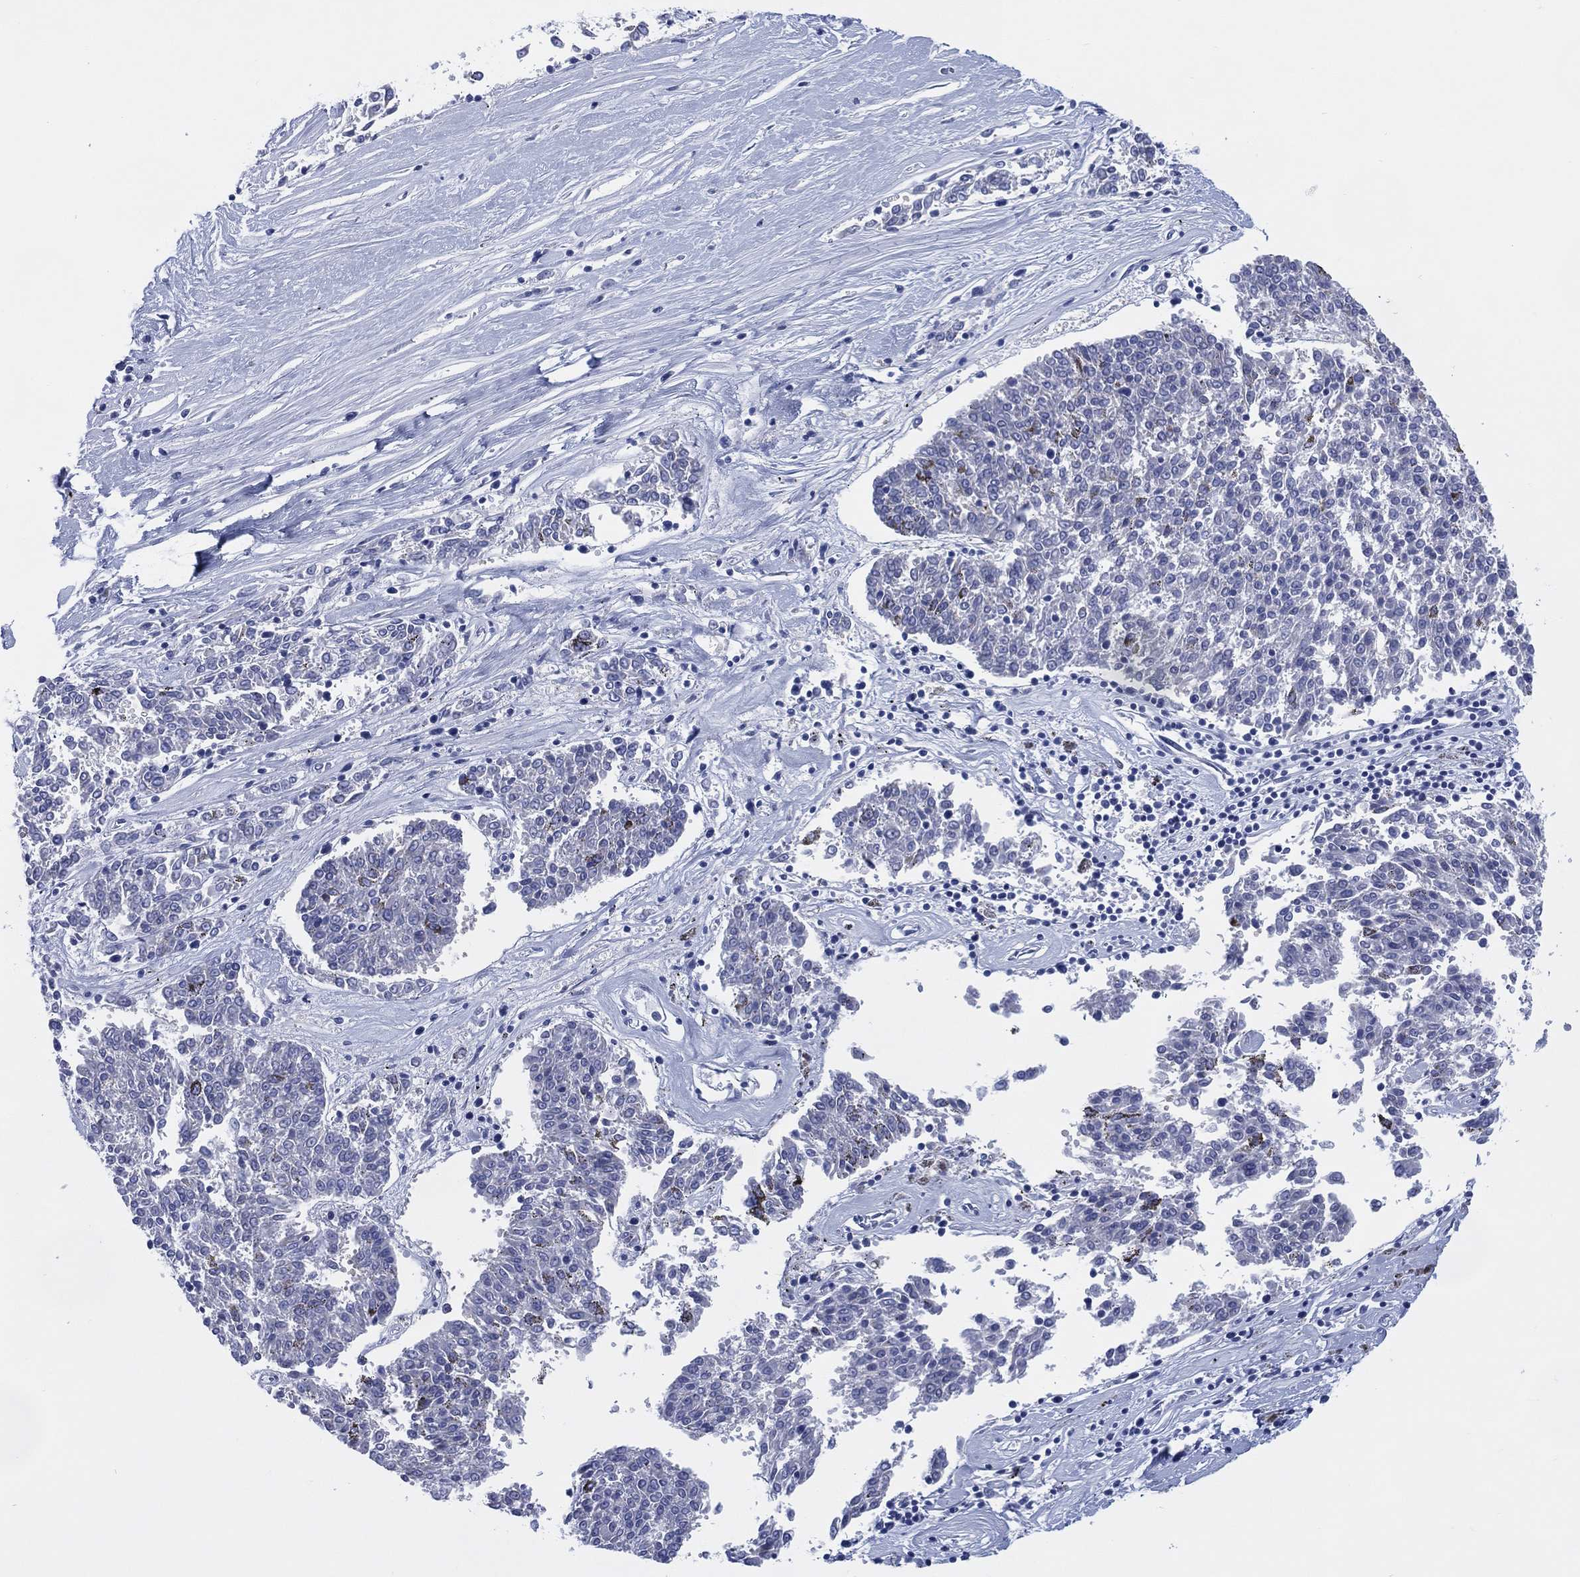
{"staining": {"intensity": "negative", "quantity": "none", "location": "none"}, "tissue": "melanoma", "cell_type": "Tumor cells", "image_type": "cancer", "snomed": [{"axis": "morphology", "description": "Malignant melanoma, NOS"}, {"axis": "topography", "description": "Skin"}], "caption": "Malignant melanoma stained for a protein using immunohistochemistry reveals no staining tumor cells.", "gene": "DDI1", "patient": {"sex": "female", "age": 72}}